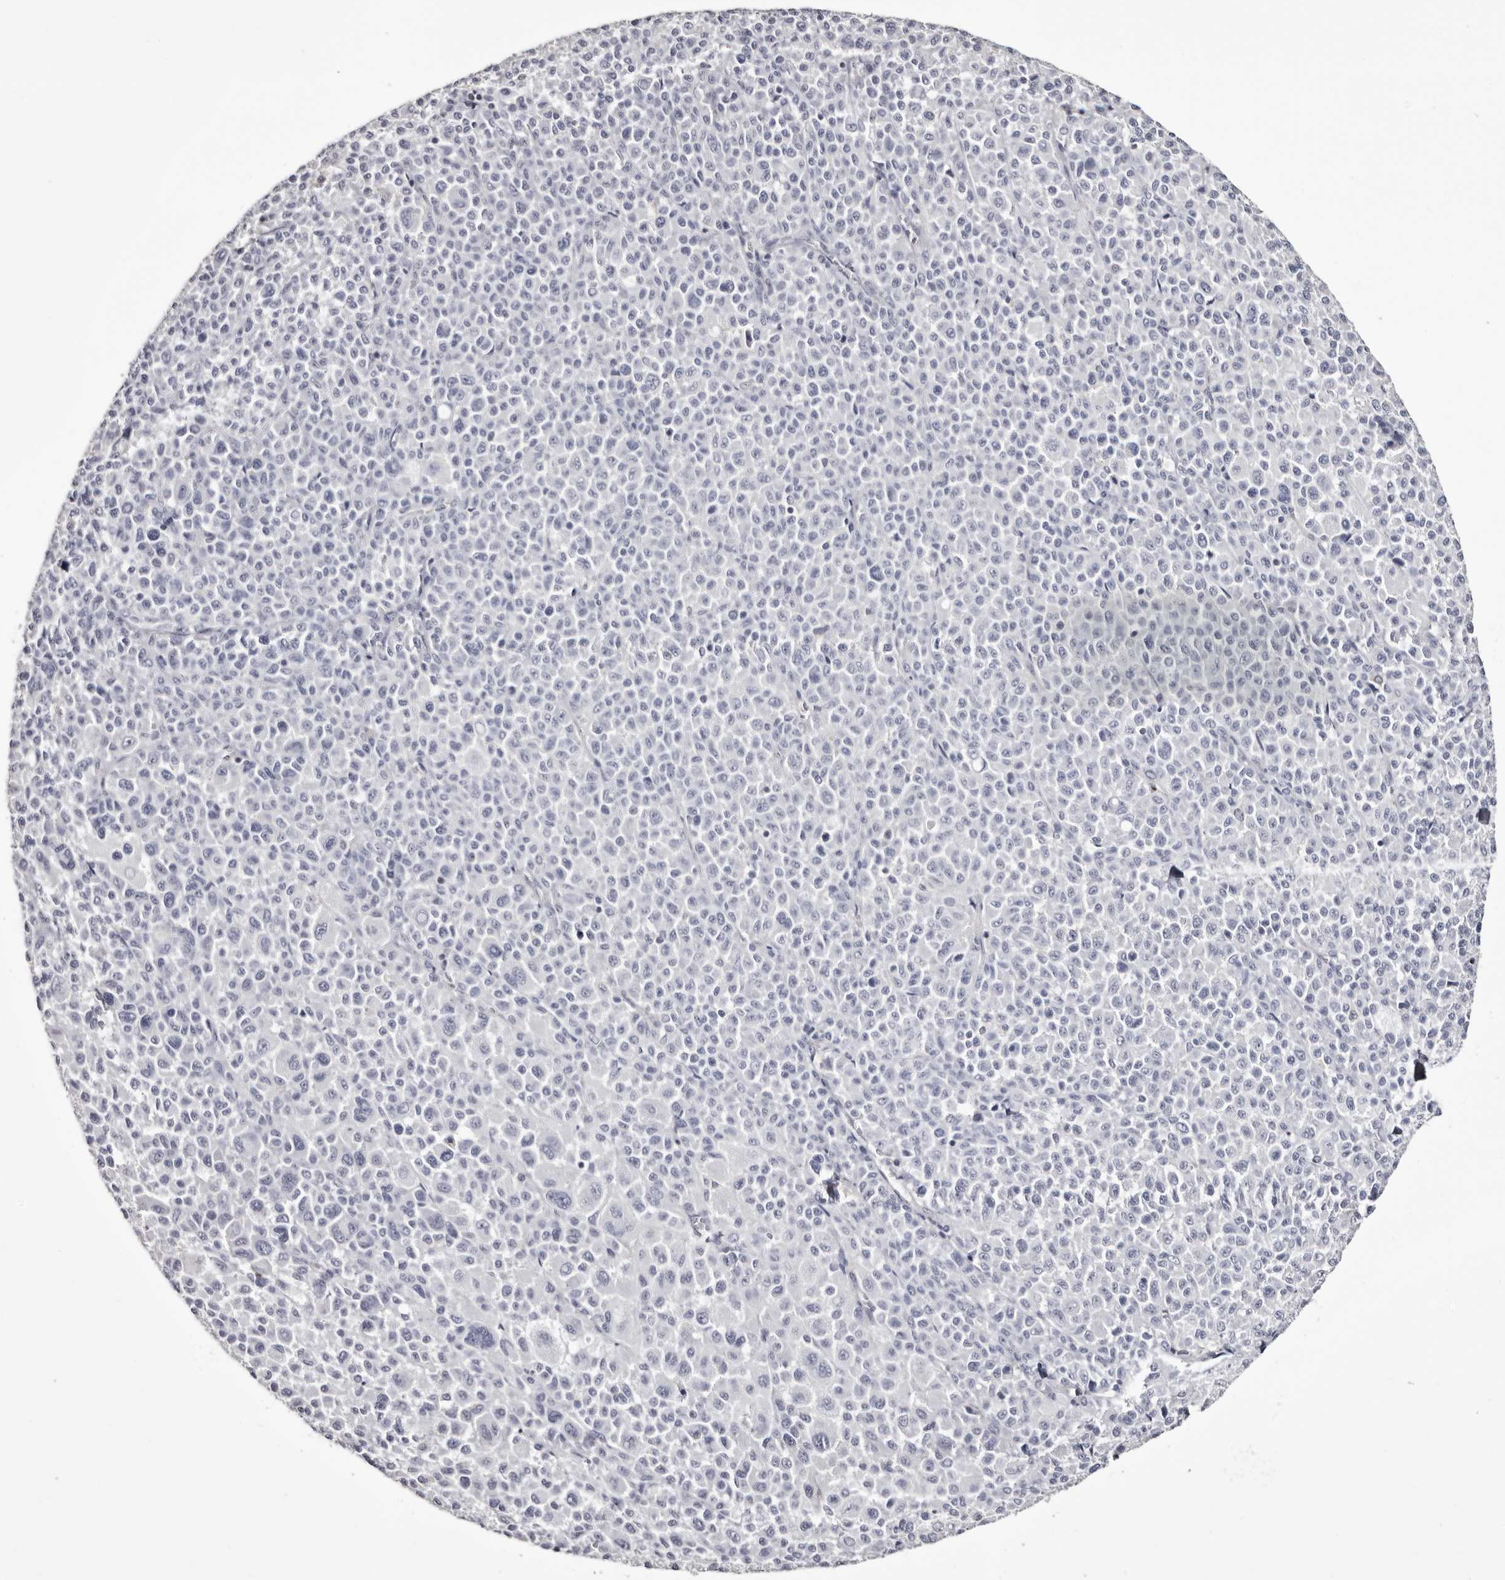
{"staining": {"intensity": "negative", "quantity": "none", "location": "none"}, "tissue": "melanoma", "cell_type": "Tumor cells", "image_type": "cancer", "snomed": [{"axis": "morphology", "description": "Malignant melanoma, Metastatic site"}, {"axis": "topography", "description": "Skin"}], "caption": "This histopathology image is of melanoma stained with IHC to label a protein in brown with the nuclei are counter-stained blue. There is no expression in tumor cells.", "gene": "LAD1", "patient": {"sex": "female", "age": 74}}